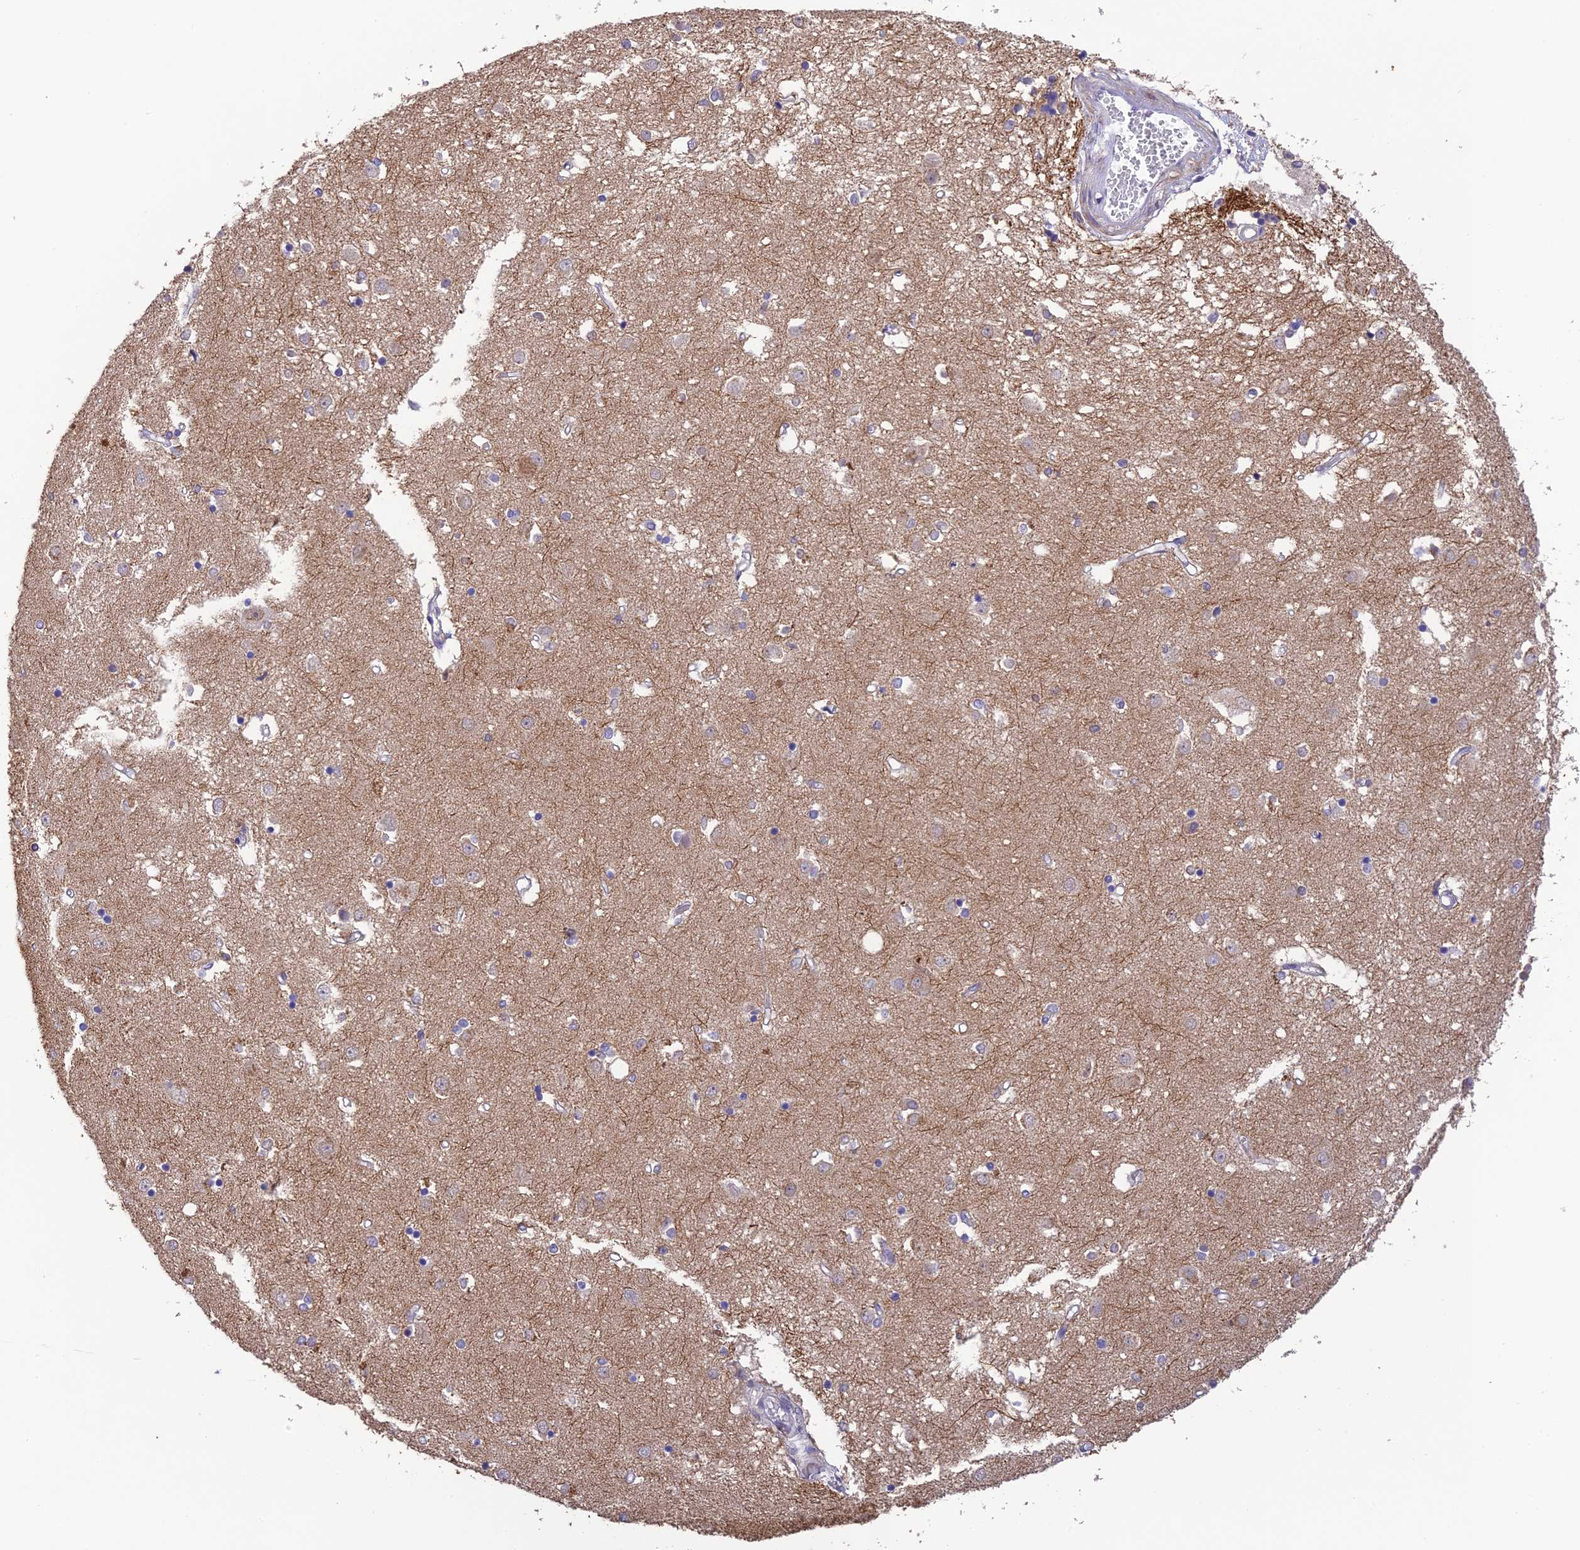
{"staining": {"intensity": "negative", "quantity": "none", "location": "none"}, "tissue": "caudate", "cell_type": "Glial cells", "image_type": "normal", "snomed": [{"axis": "morphology", "description": "Normal tissue, NOS"}, {"axis": "topography", "description": "Lateral ventricle wall"}], "caption": "A high-resolution image shows IHC staining of benign caudate, which shows no significant positivity in glial cells.", "gene": "BMT2", "patient": {"sex": "male", "age": 45}}